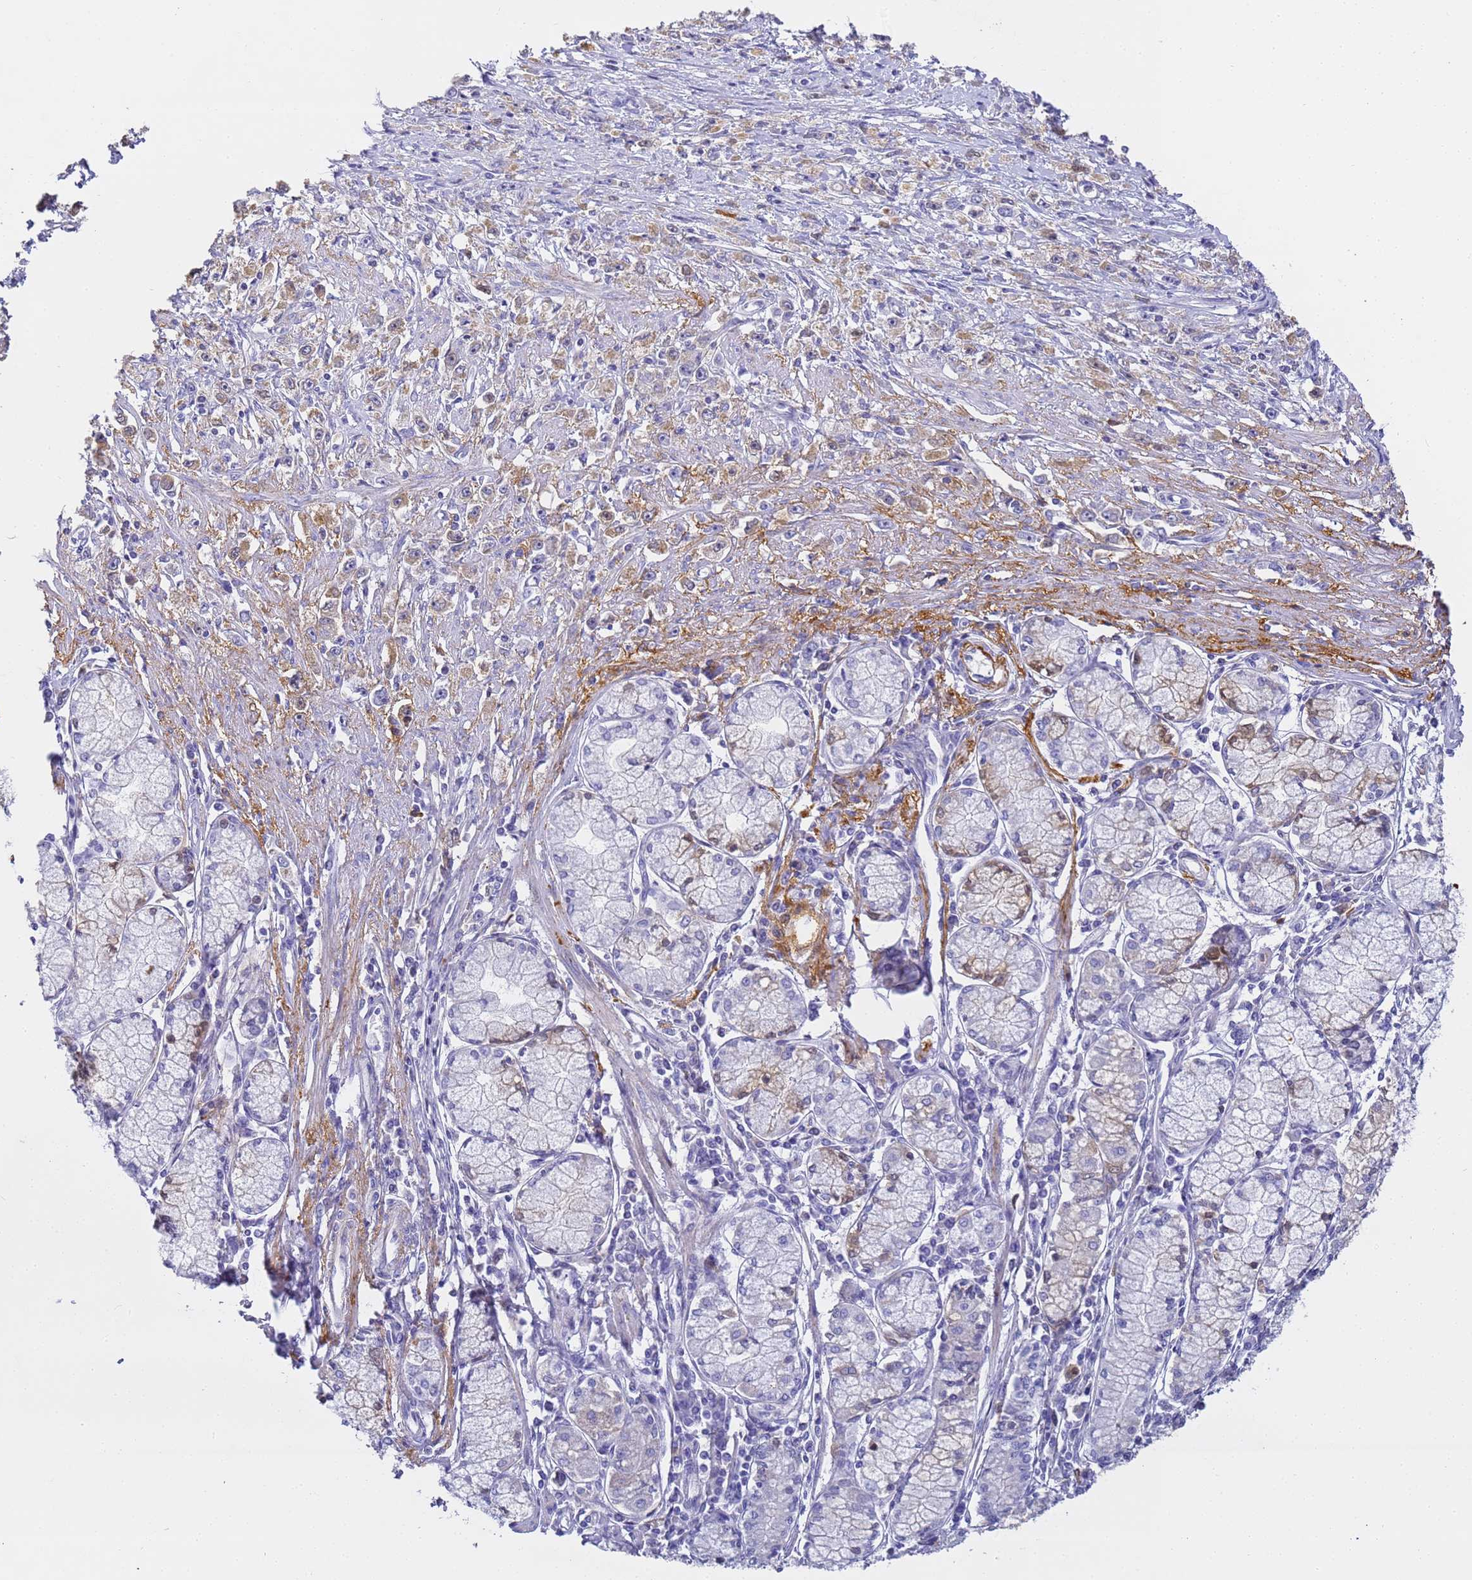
{"staining": {"intensity": "moderate", "quantity": "<25%", "location": "cytoplasmic/membranous"}, "tissue": "stomach cancer", "cell_type": "Tumor cells", "image_type": "cancer", "snomed": [{"axis": "morphology", "description": "Adenocarcinoma, NOS"}, {"axis": "topography", "description": "Stomach"}], "caption": "Human stomach cancer (adenocarcinoma) stained with a protein marker shows moderate staining in tumor cells.", "gene": "CFHR2", "patient": {"sex": "female", "age": 59}}